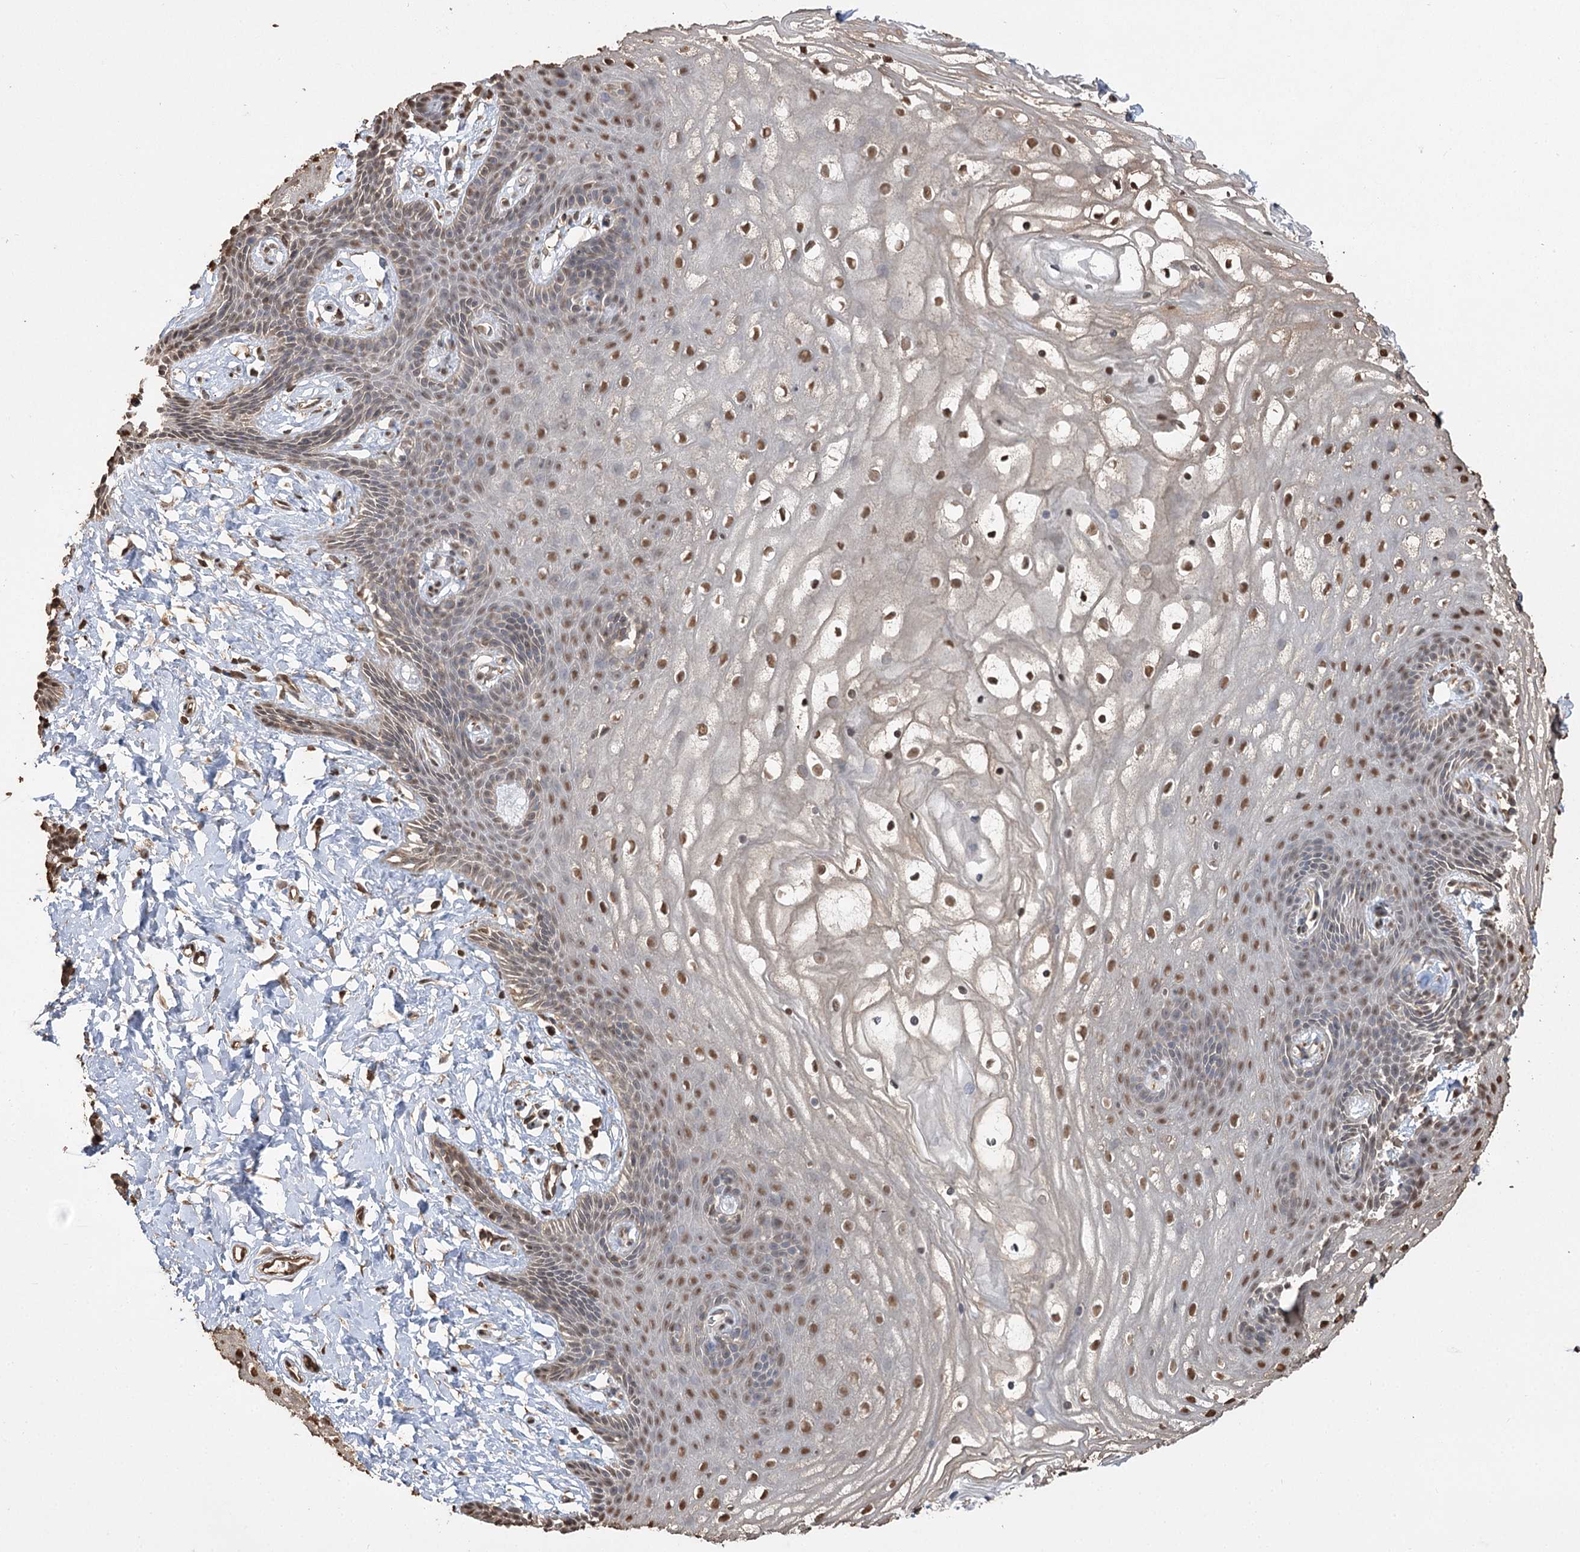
{"staining": {"intensity": "moderate", "quantity": "25%-75%", "location": "cytoplasmic/membranous,nuclear"}, "tissue": "vagina", "cell_type": "Squamous epithelial cells", "image_type": "normal", "snomed": [{"axis": "morphology", "description": "Normal tissue, NOS"}, {"axis": "topography", "description": "Vagina"}, {"axis": "topography", "description": "Cervix"}], "caption": "Immunohistochemical staining of unremarkable human vagina demonstrates 25%-75% levels of moderate cytoplasmic/membranous,nuclear protein expression in about 25%-75% of squamous epithelial cells.", "gene": "PLCH1", "patient": {"sex": "female", "age": 40}}